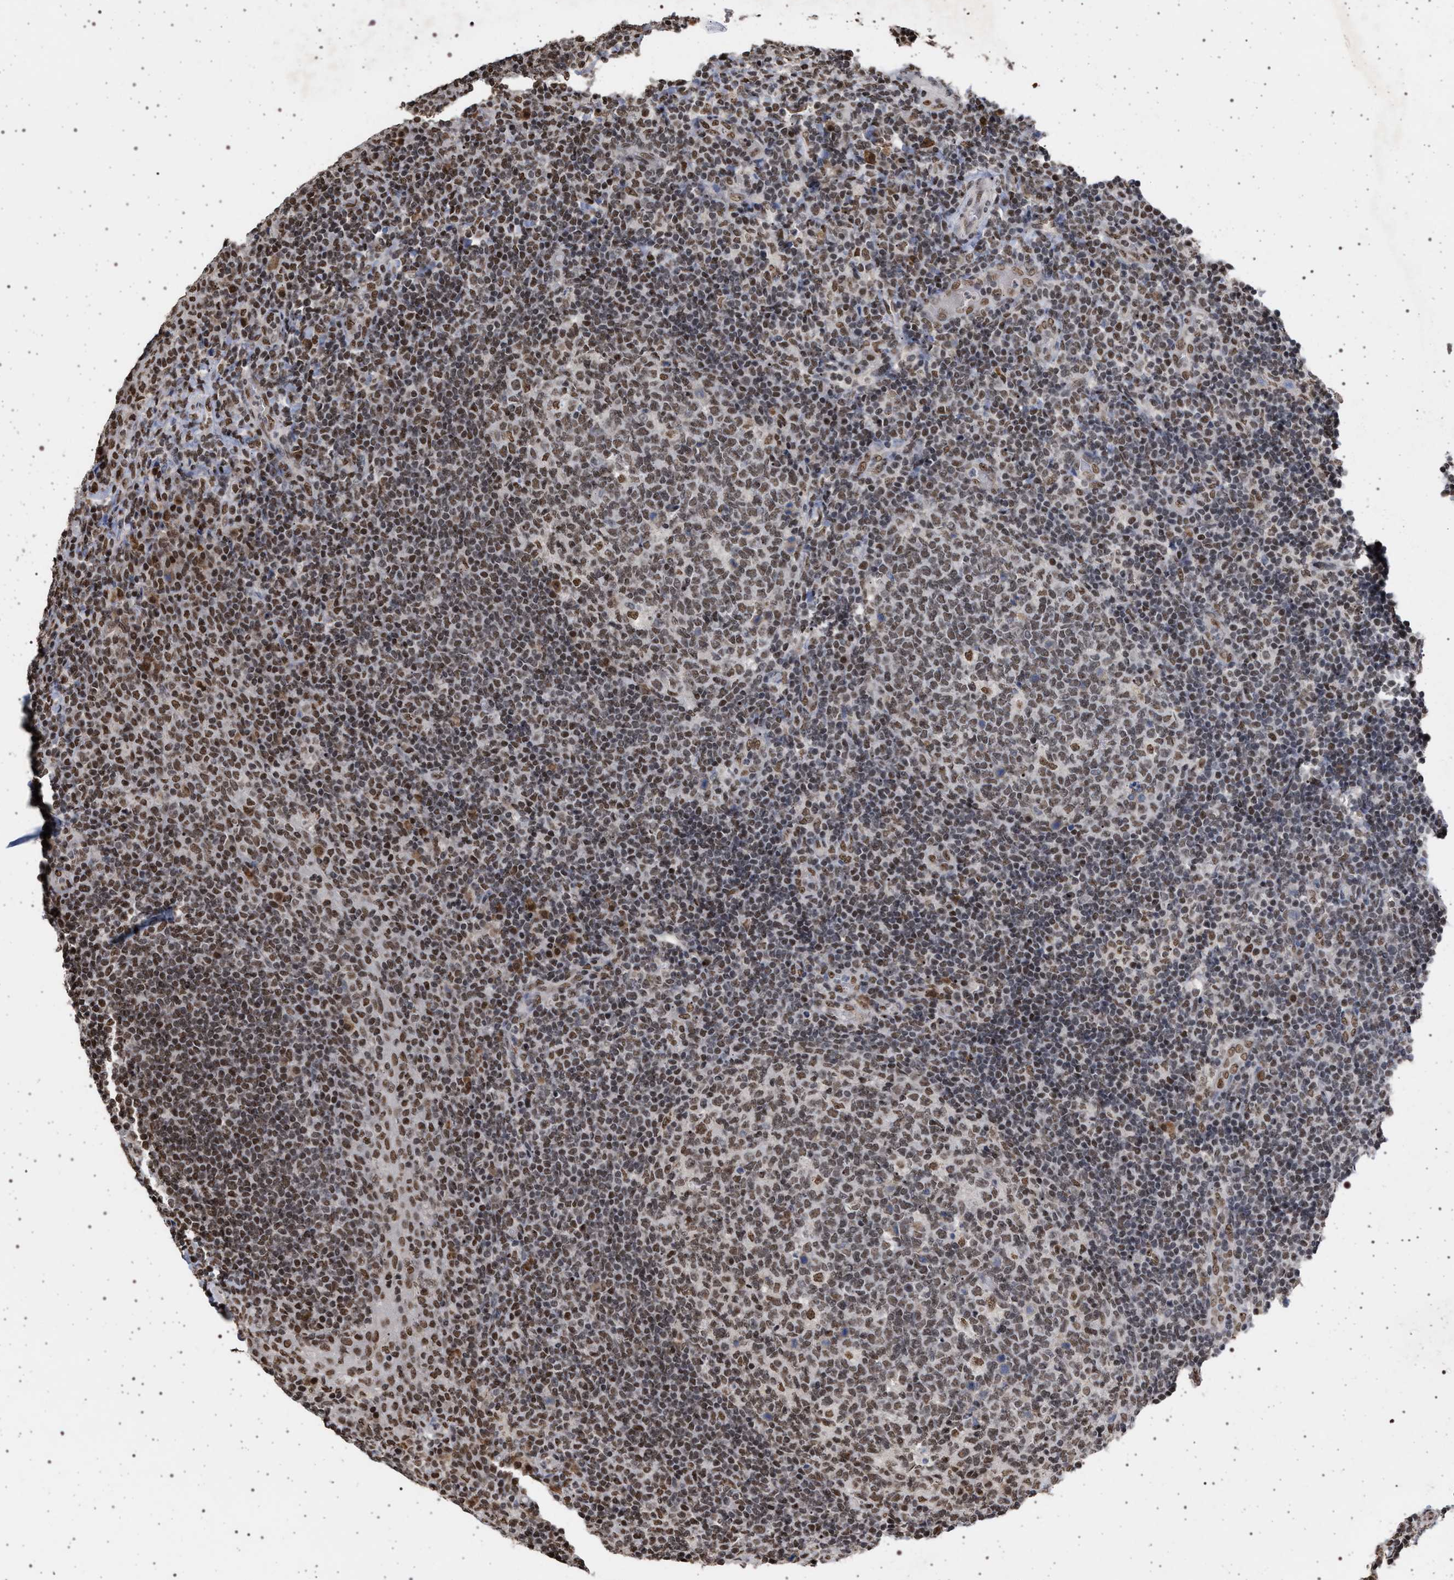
{"staining": {"intensity": "moderate", "quantity": ">75%", "location": "nuclear"}, "tissue": "tonsil", "cell_type": "Germinal center cells", "image_type": "normal", "snomed": [{"axis": "morphology", "description": "Normal tissue, NOS"}, {"axis": "topography", "description": "Tonsil"}], "caption": "Immunohistochemical staining of unremarkable tonsil shows medium levels of moderate nuclear positivity in approximately >75% of germinal center cells.", "gene": "PHF12", "patient": {"sex": "female", "age": 19}}